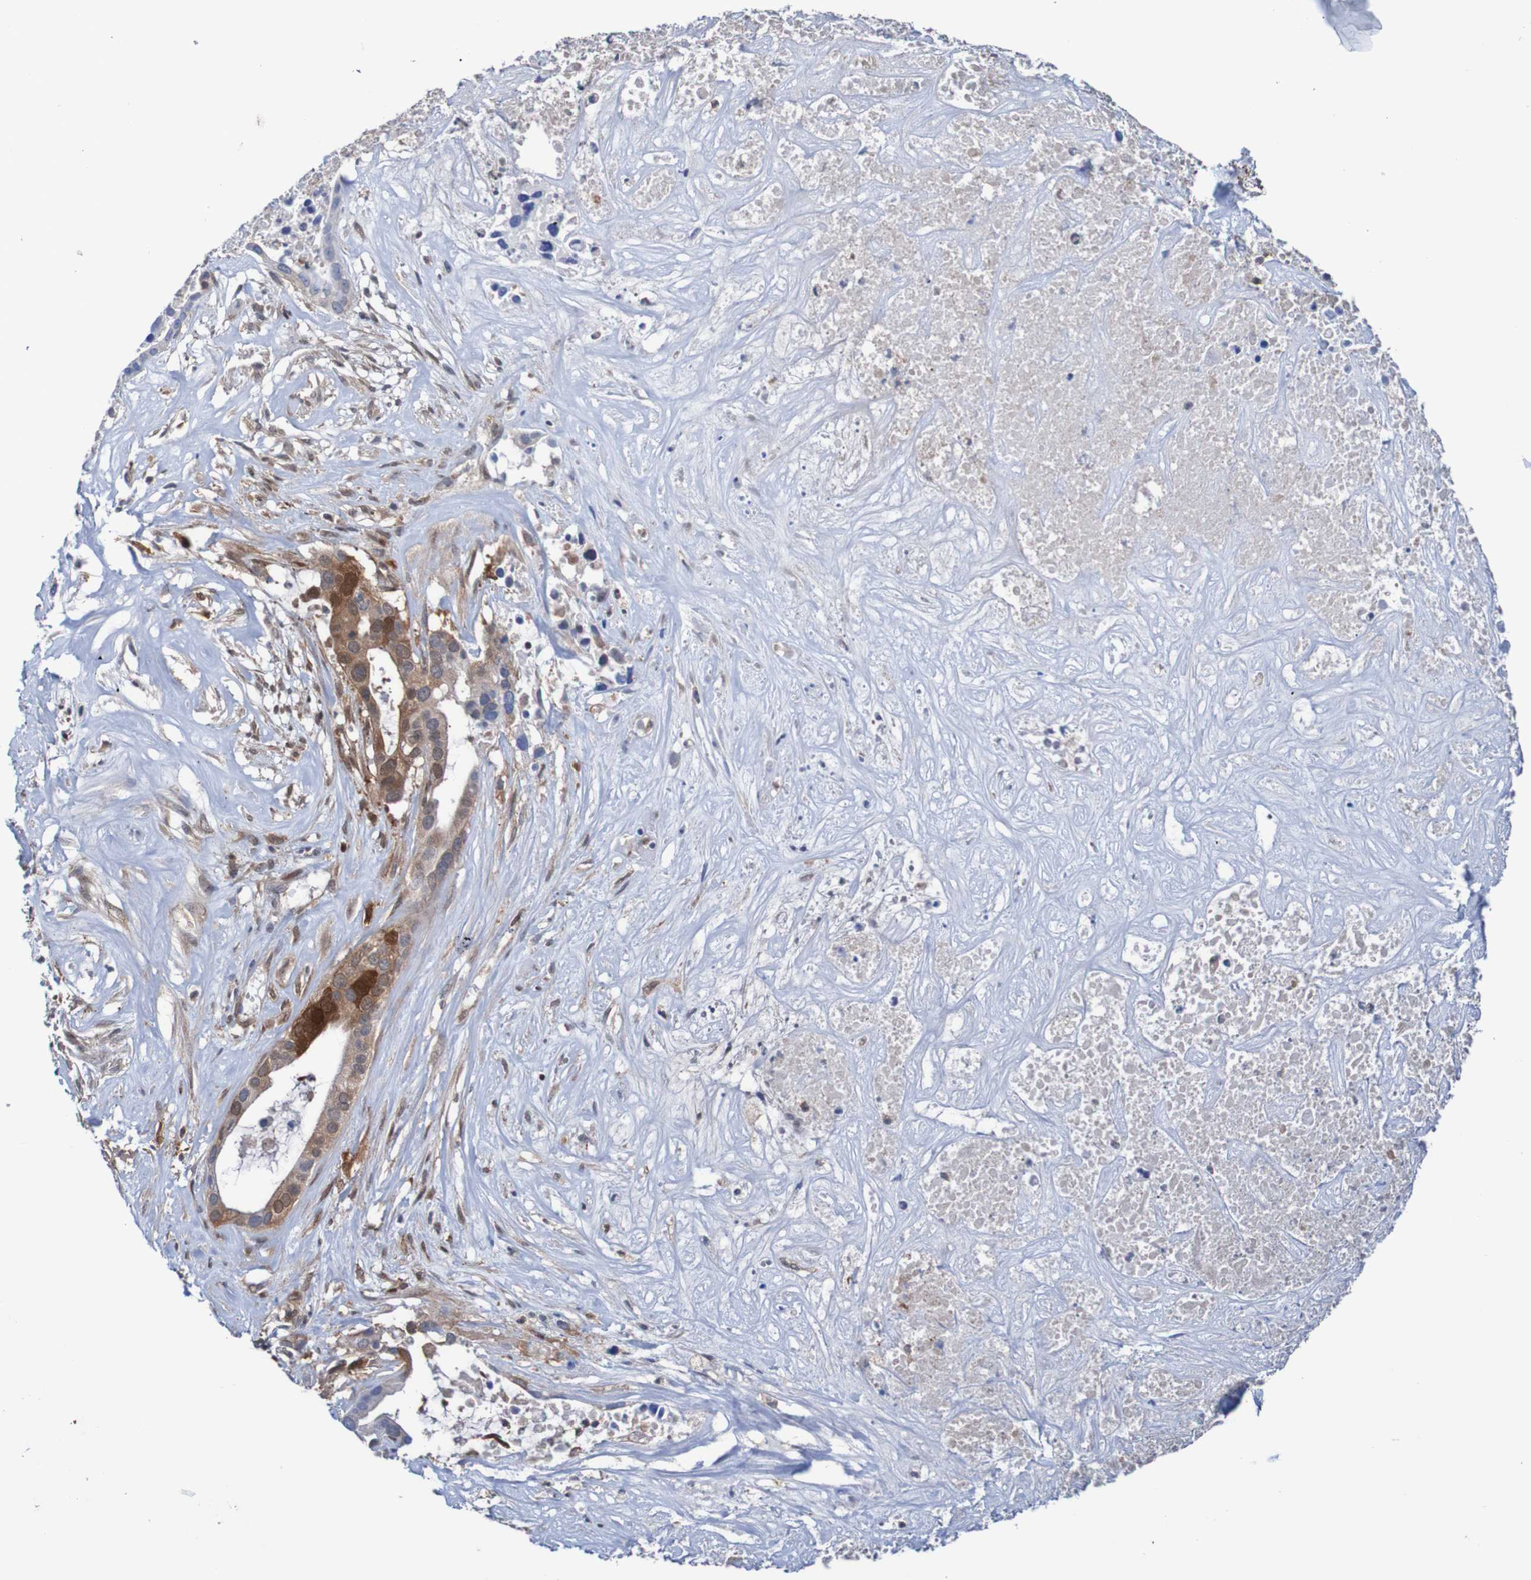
{"staining": {"intensity": "moderate", "quantity": ">75%", "location": "cytoplasmic/membranous"}, "tissue": "liver cancer", "cell_type": "Tumor cells", "image_type": "cancer", "snomed": [{"axis": "morphology", "description": "Cholangiocarcinoma"}, {"axis": "topography", "description": "Liver"}], "caption": "DAB immunohistochemical staining of liver cholangiocarcinoma shows moderate cytoplasmic/membranous protein expression in approximately >75% of tumor cells.", "gene": "RIGI", "patient": {"sex": "female", "age": 65}}